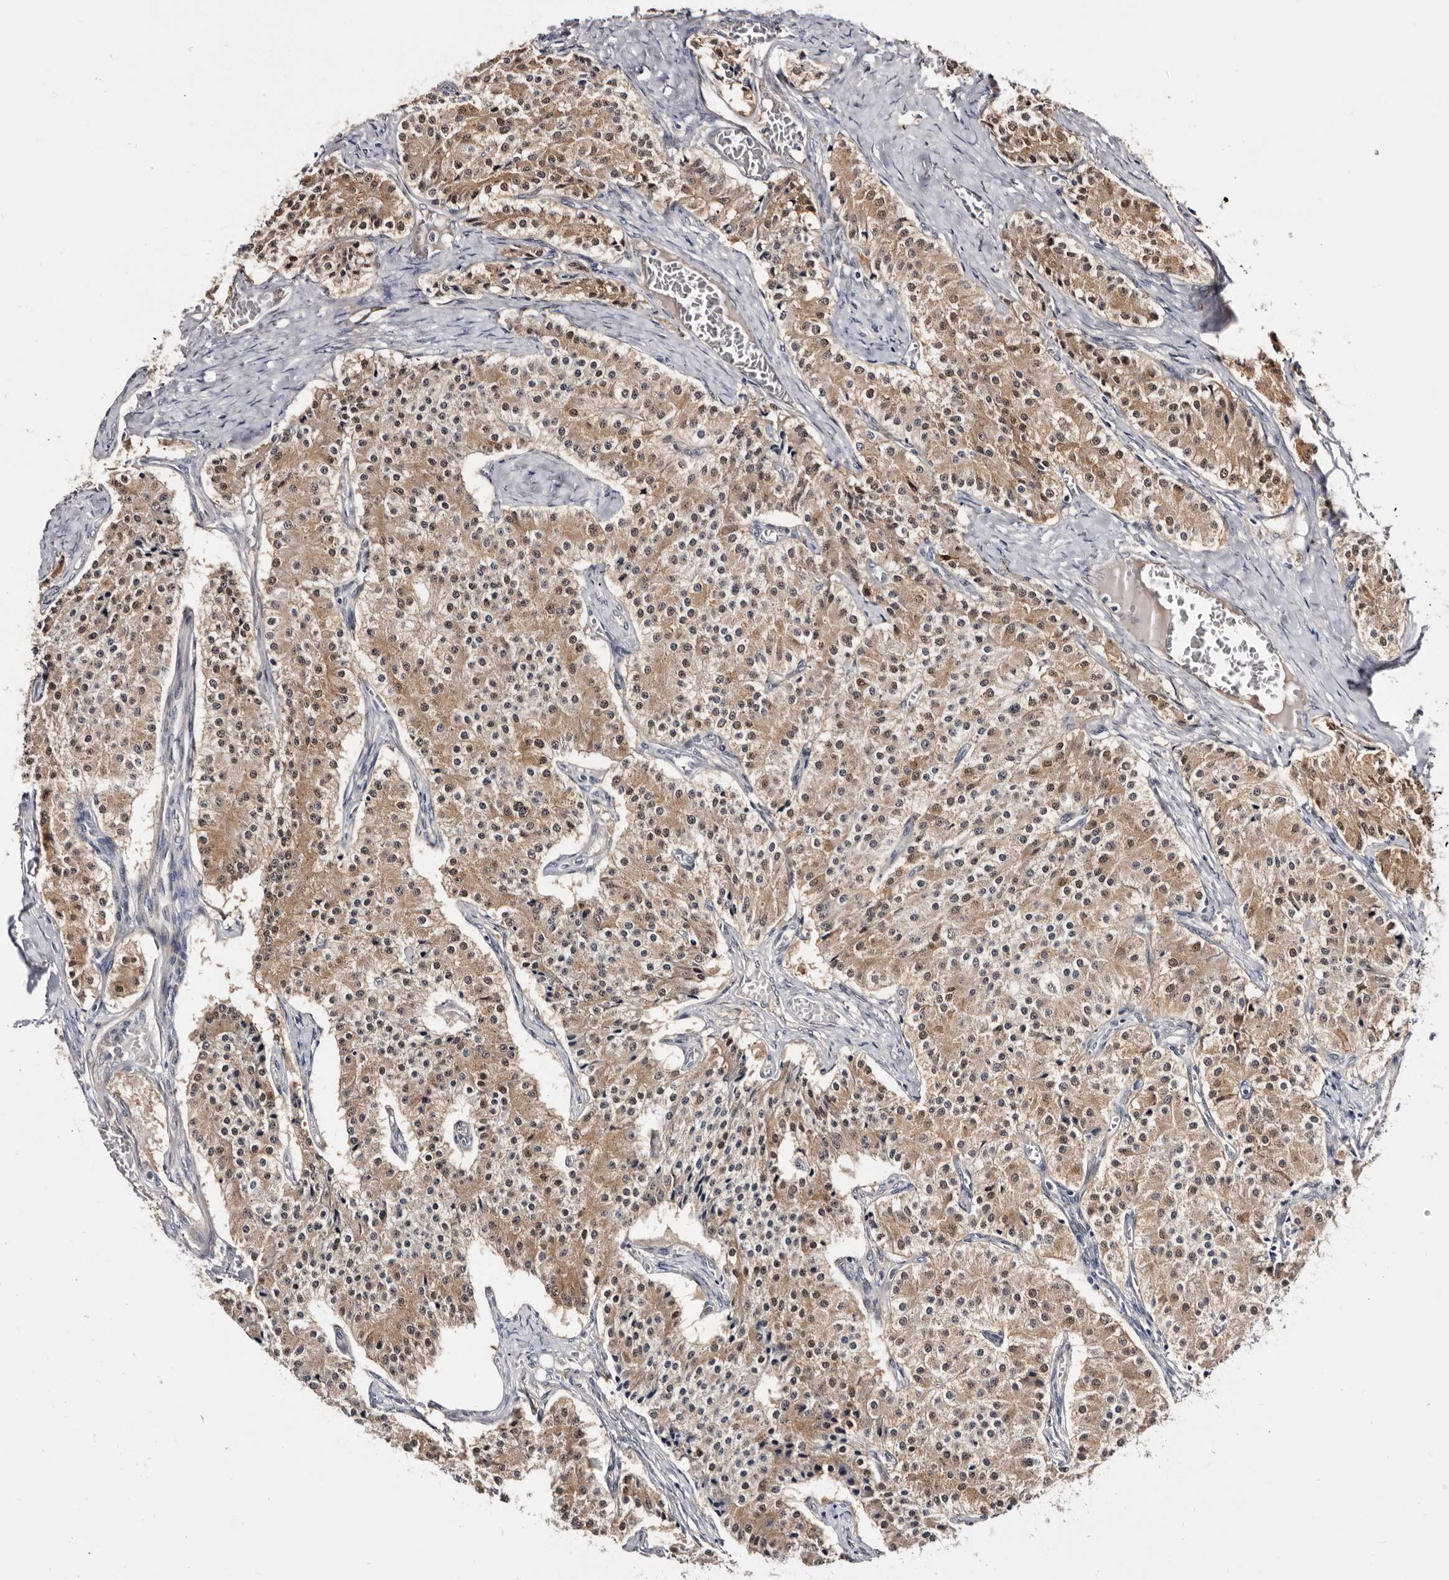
{"staining": {"intensity": "moderate", "quantity": ">75%", "location": "cytoplasmic/membranous,nuclear"}, "tissue": "carcinoid", "cell_type": "Tumor cells", "image_type": "cancer", "snomed": [{"axis": "morphology", "description": "Carcinoid, malignant, NOS"}, {"axis": "topography", "description": "Colon"}], "caption": "Malignant carcinoid tissue demonstrates moderate cytoplasmic/membranous and nuclear expression in approximately >75% of tumor cells, visualized by immunohistochemistry. (brown staining indicates protein expression, while blue staining denotes nuclei).", "gene": "TP53I3", "patient": {"sex": "female", "age": 52}}